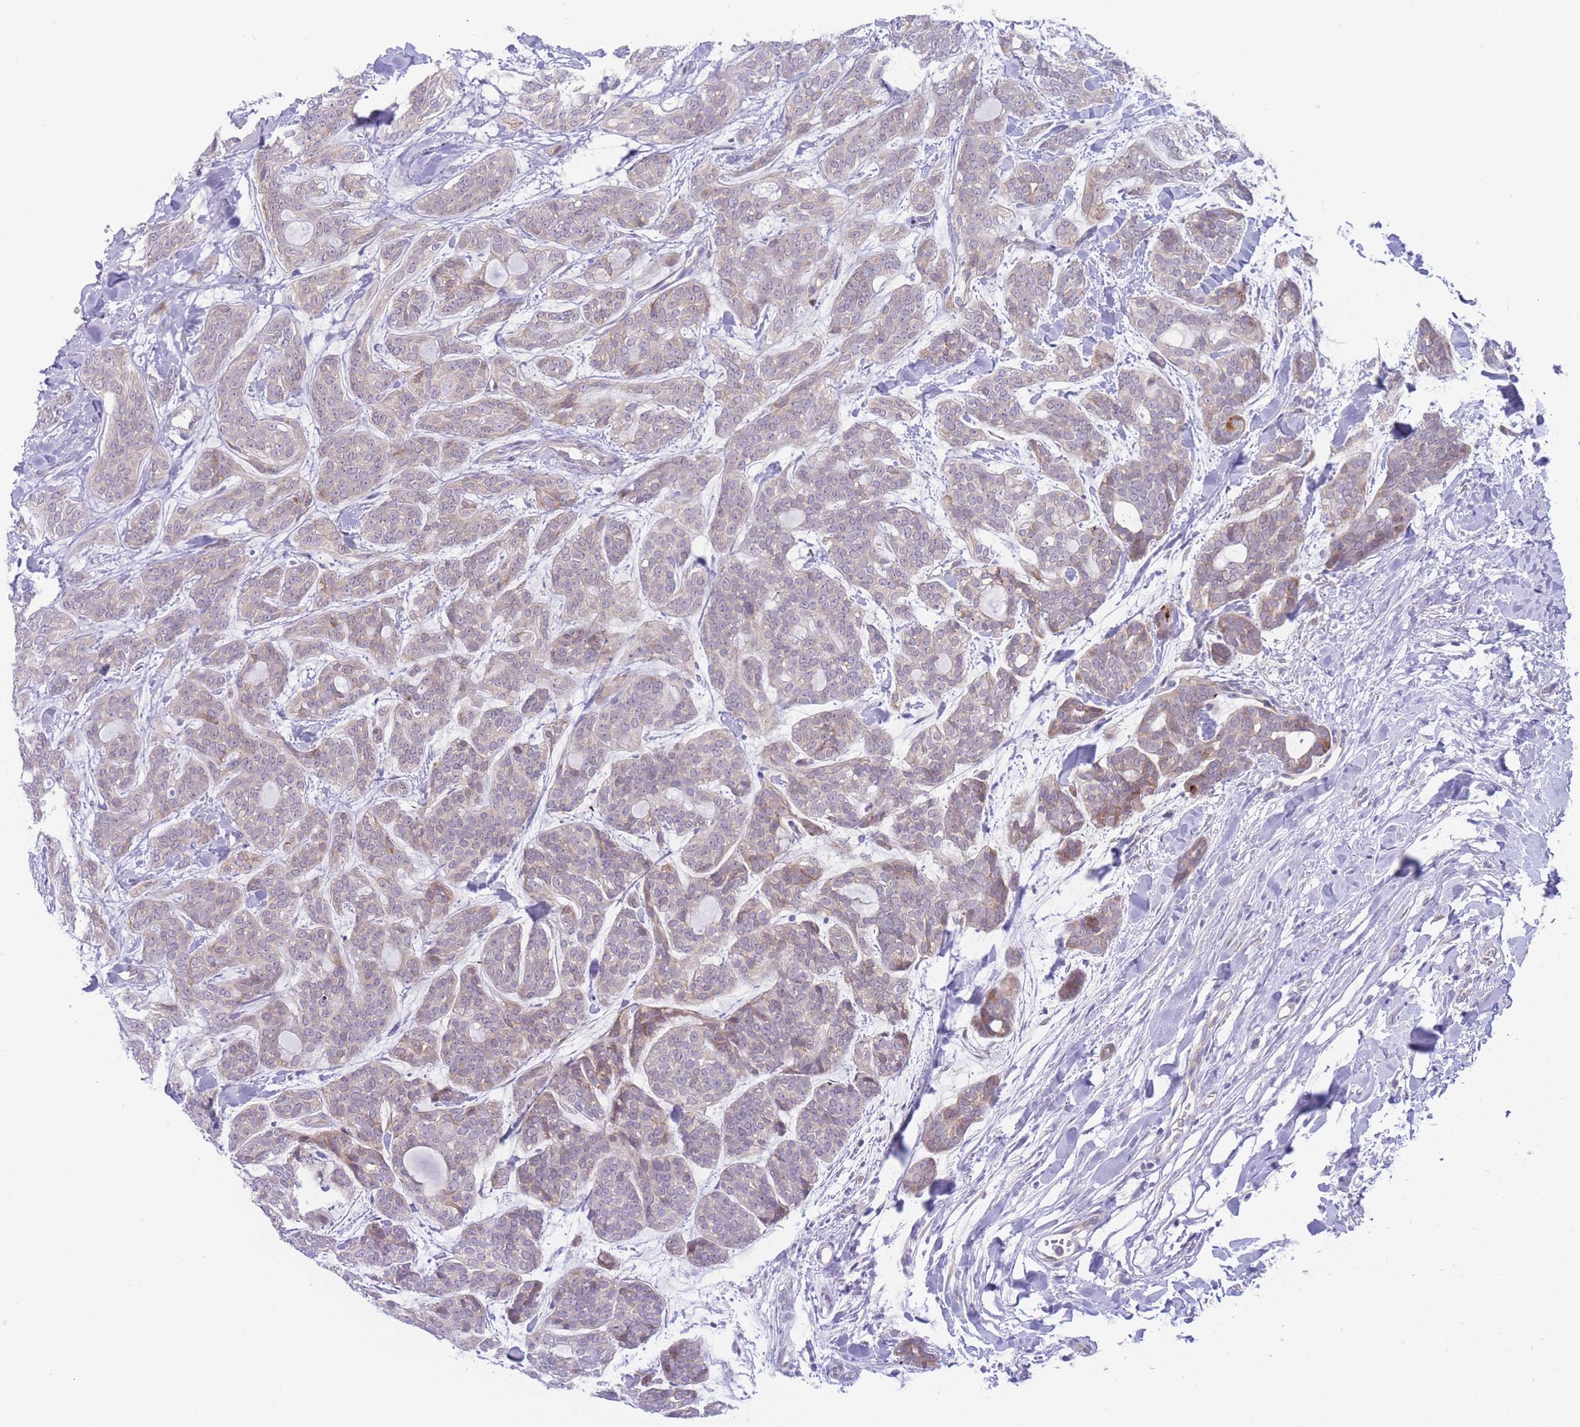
{"staining": {"intensity": "weak", "quantity": "25%-75%", "location": "cytoplasmic/membranous"}, "tissue": "head and neck cancer", "cell_type": "Tumor cells", "image_type": "cancer", "snomed": [{"axis": "morphology", "description": "Adenocarcinoma, NOS"}, {"axis": "topography", "description": "Head-Neck"}], "caption": "Head and neck adenocarcinoma stained for a protein (brown) shows weak cytoplasmic/membranous positive expression in approximately 25%-75% of tumor cells.", "gene": "ZNF510", "patient": {"sex": "male", "age": 66}}